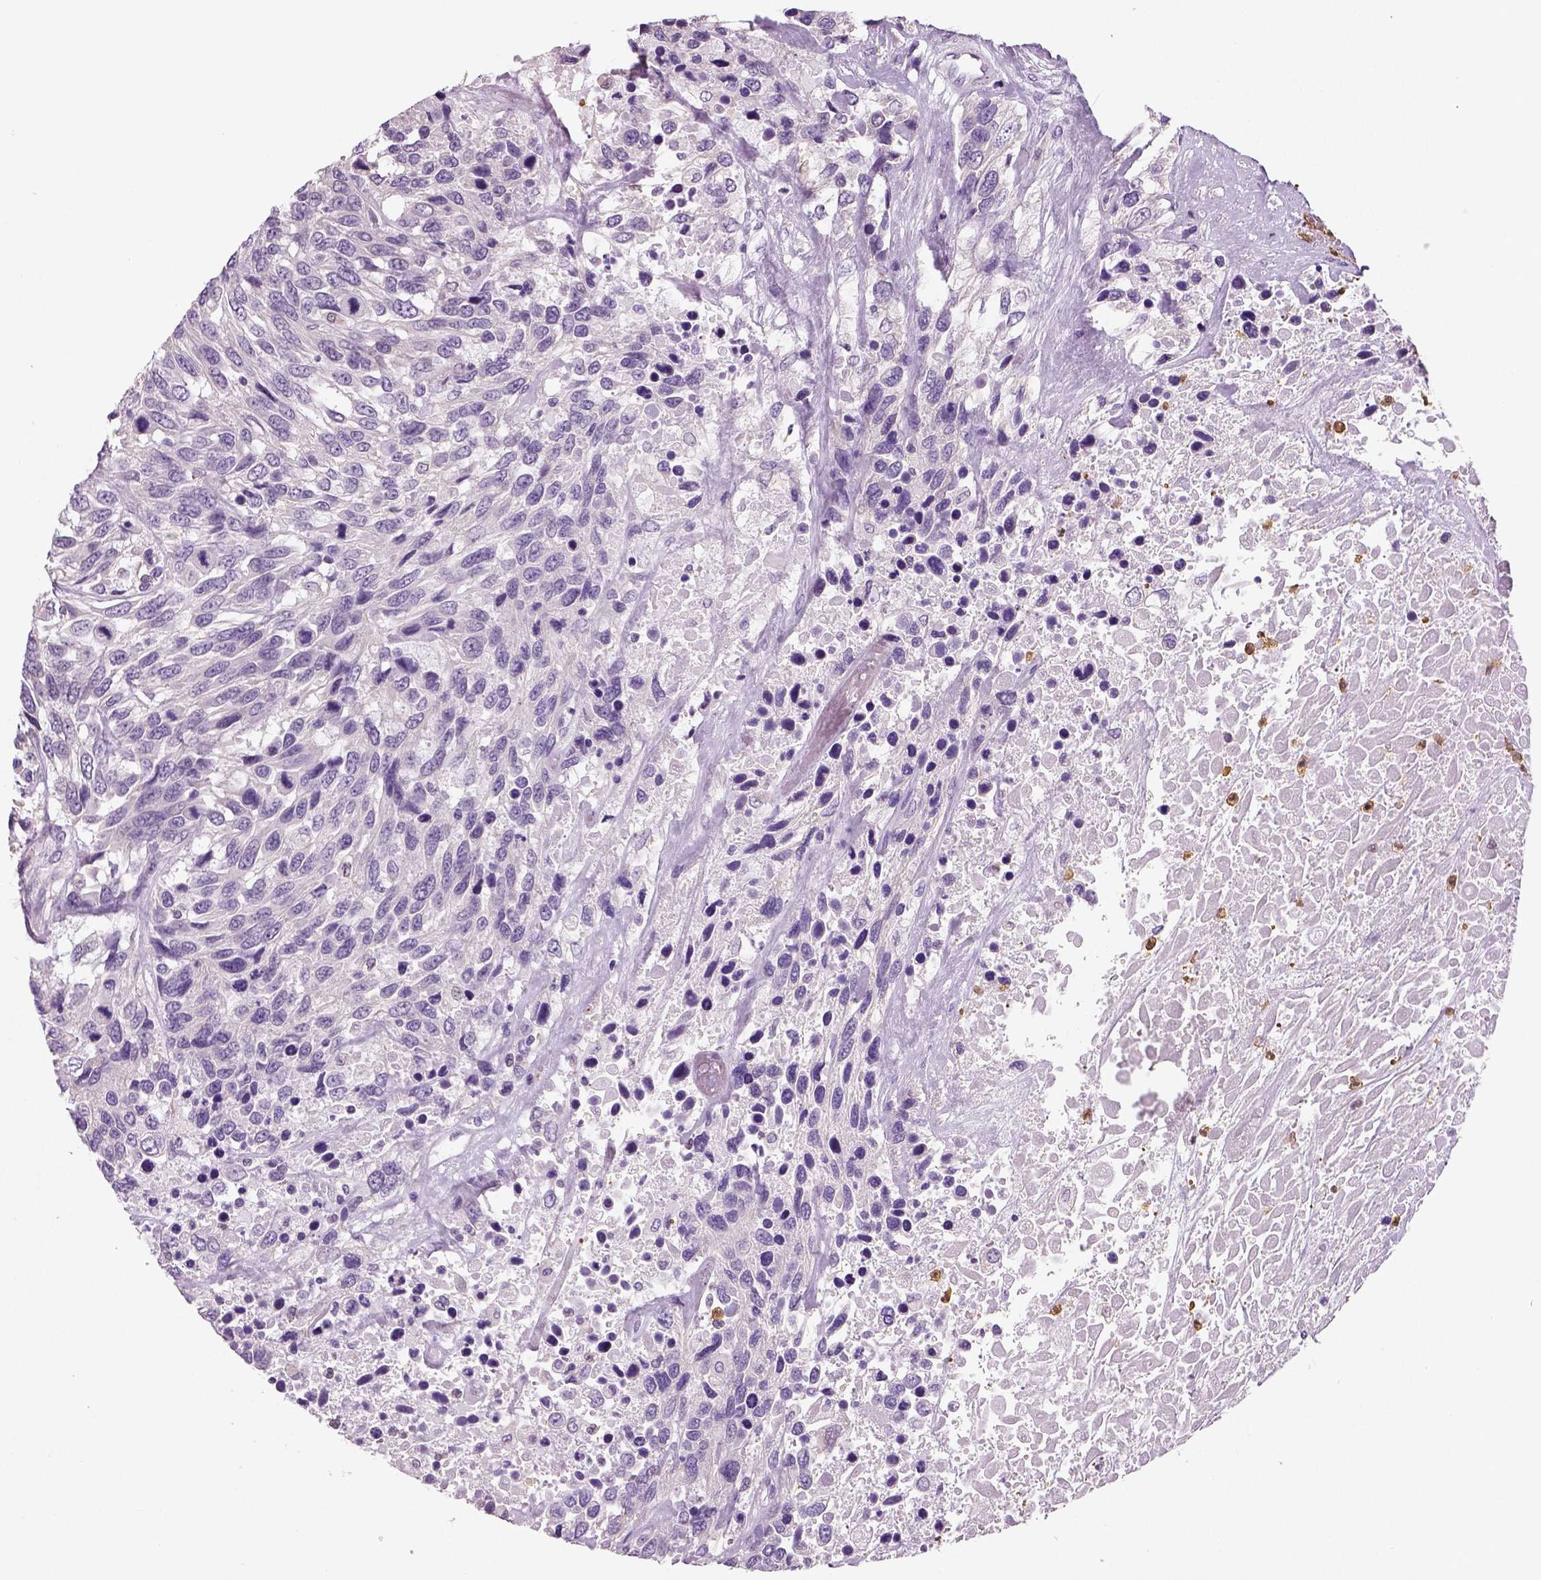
{"staining": {"intensity": "negative", "quantity": "none", "location": "none"}, "tissue": "urothelial cancer", "cell_type": "Tumor cells", "image_type": "cancer", "snomed": [{"axis": "morphology", "description": "Urothelial carcinoma, High grade"}, {"axis": "topography", "description": "Urinary bladder"}], "caption": "Immunohistochemistry (IHC) of urothelial cancer exhibits no staining in tumor cells. (DAB (3,3'-diaminobenzidine) IHC with hematoxylin counter stain).", "gene": "NECAB2", "patient": {"sex": "female", "age": 70}}